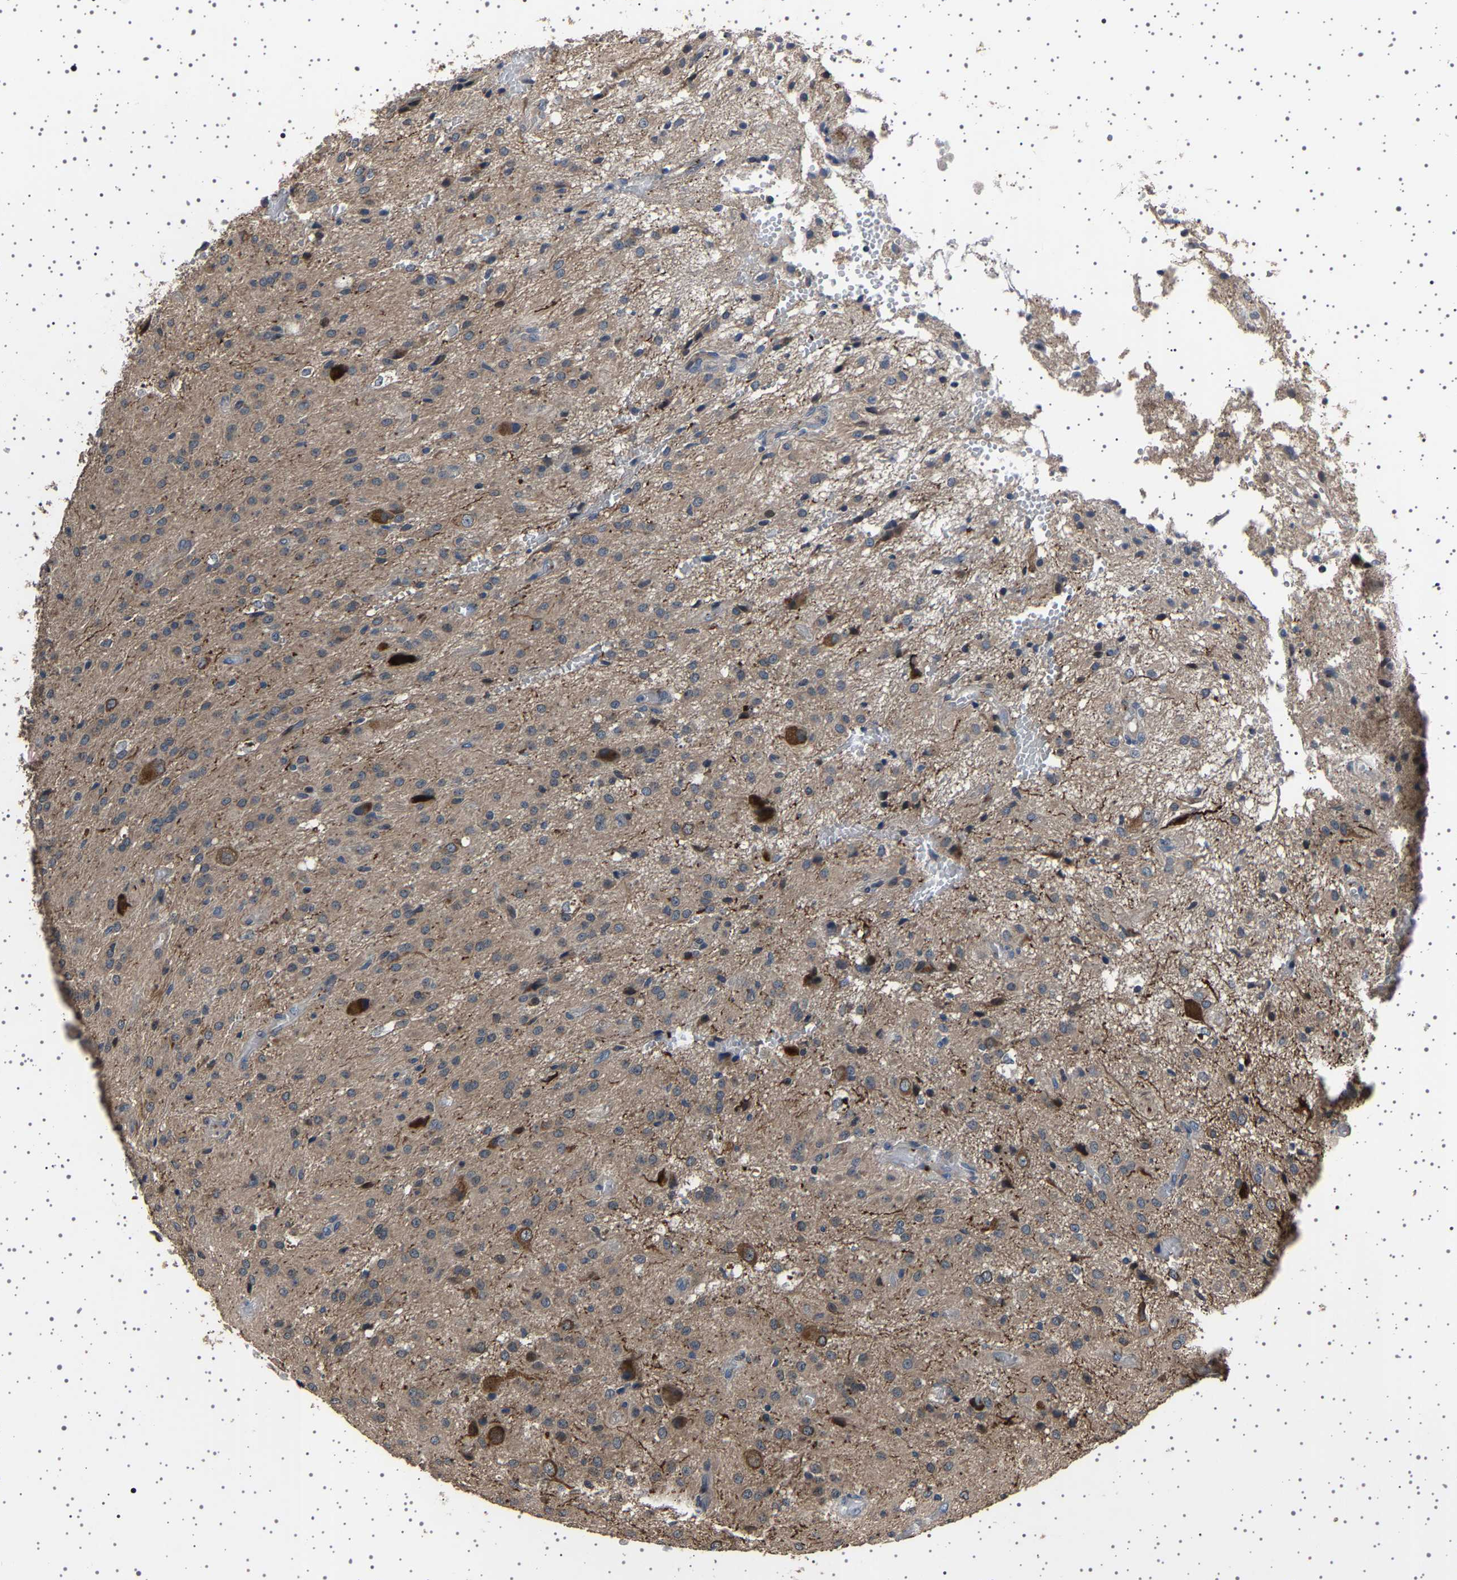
{"staining": {"intensity": "moderate", "quantity": "<25%", "location": "cytoplasmic/membranous"}, "tissue": "glioma", "cell_type": "Tumor cells", "image_type": "cancer", "snomed": [{"axis": "morphology", "description": "Glioma, malignant, High grade"}, {"axis": "topography", "description": "Brain"}], "caption": "IHC photomicrograph of neoplastic tissue: human malignant glioma (high-grade) stained using immunohistochemistry exhibits low levels of moderate protein expression localized specifically in the cytoplasmic/membranous of tumor cells, appearing as a cytoplasmic/membranous brown color.", "gene": "NCKAP1", "patient": {"sex": "female", "age": 59}}